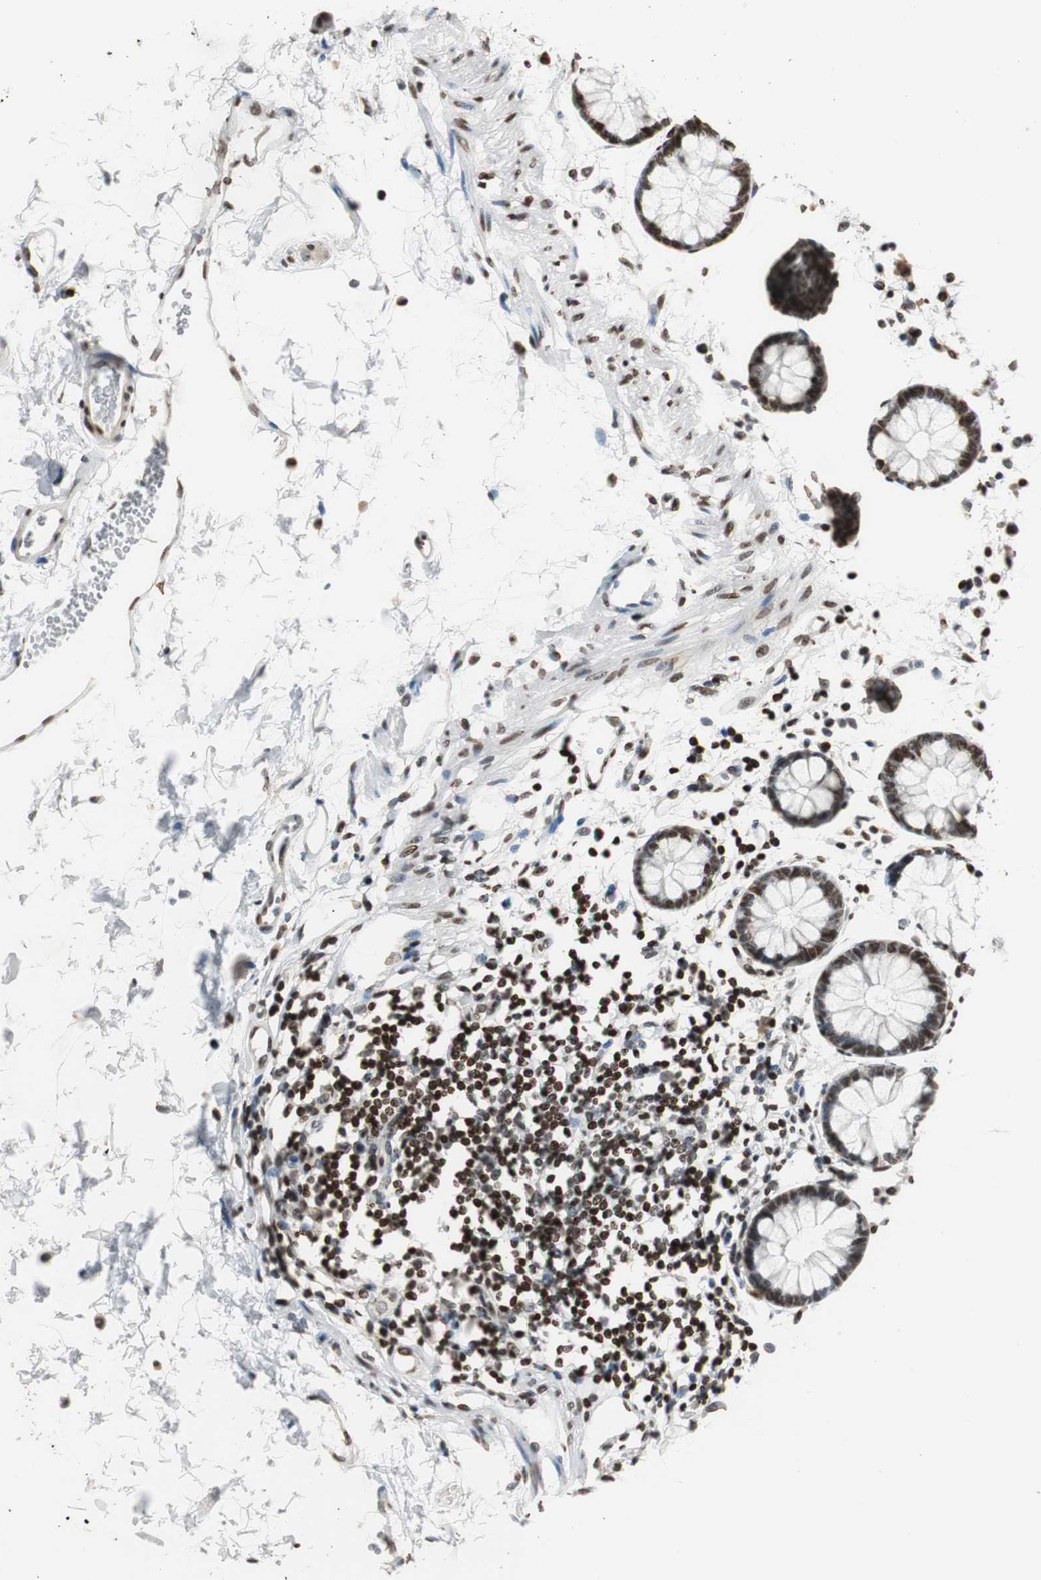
{"staining": {"intensity": "strong", "quantity": ">75%", "location": "nuclear"}, "tissue": "rectum", "cell_type": "Glandular cells", "image_type": "normal", "snomed": [{"axis": "morphology", "description": "Normal tissue, NOS"}, {"axis": "topography", "description": "Rectum"}], "caption": "Protein expression analysis of unremarkable rectum exhibits strong nuclear expression in approximately >75% of glandular cells.", "gene": "PAXIP1", "patient": {"sex": "female", "age": 66}}